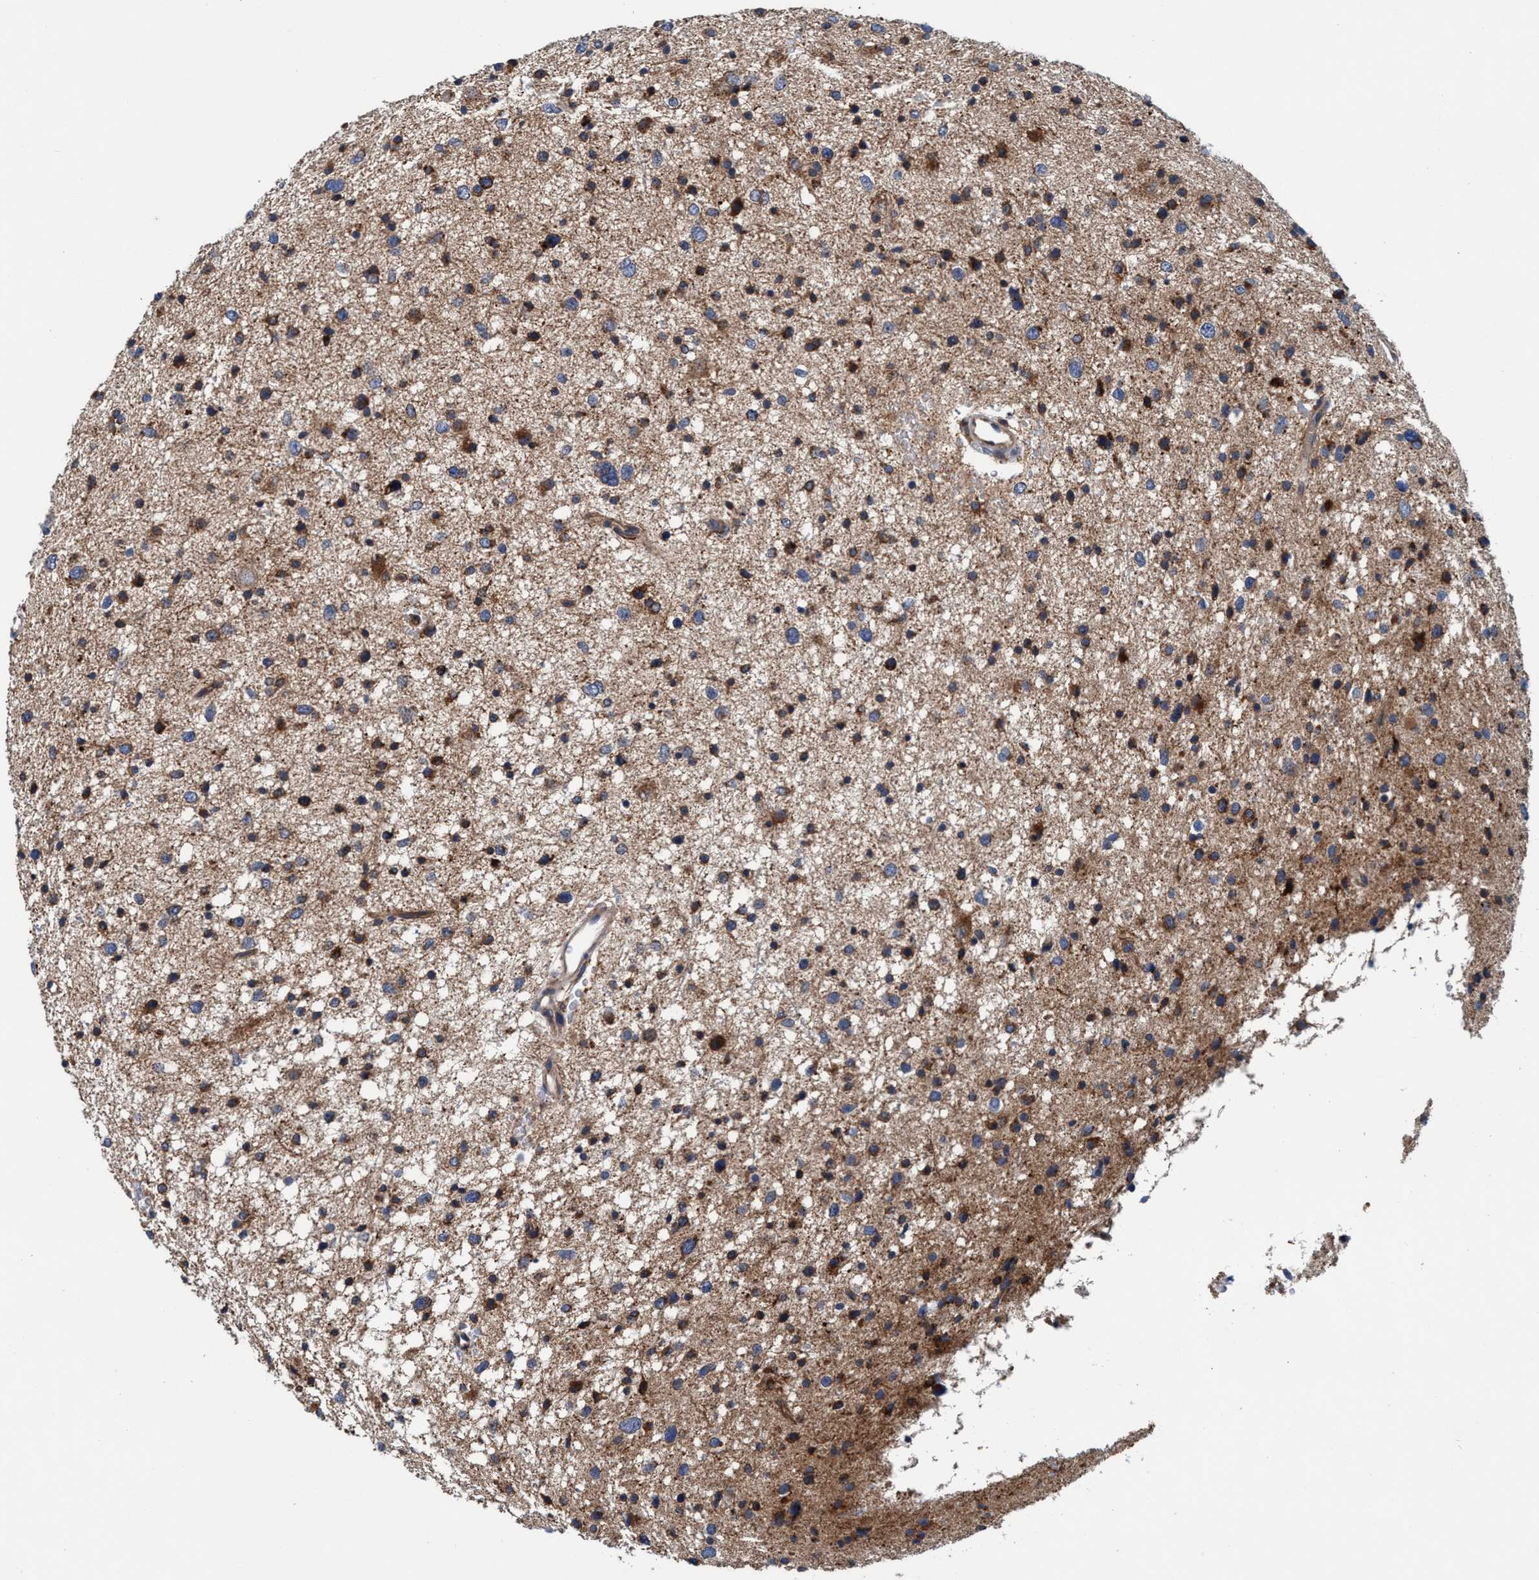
{"staining": {"intensity": "moderate", "quantity": ">75%", "location": "cytoplasmic/membranous"}, "tissue": "glioma", "cell_type": "Tumor cells", "image_type": "cancer", "snomed": [{"axis": "morphology", "description": "Glioma, malignant, Low grade"}, {"axis": "topography", "description": "Brain"}], "caption": "Human malignant low-grade glioma stained with a protein marker reveals moderate staining in tumor cells.", "gene": "ENDOG", "patient": {"sex": "female", "age": 37}}